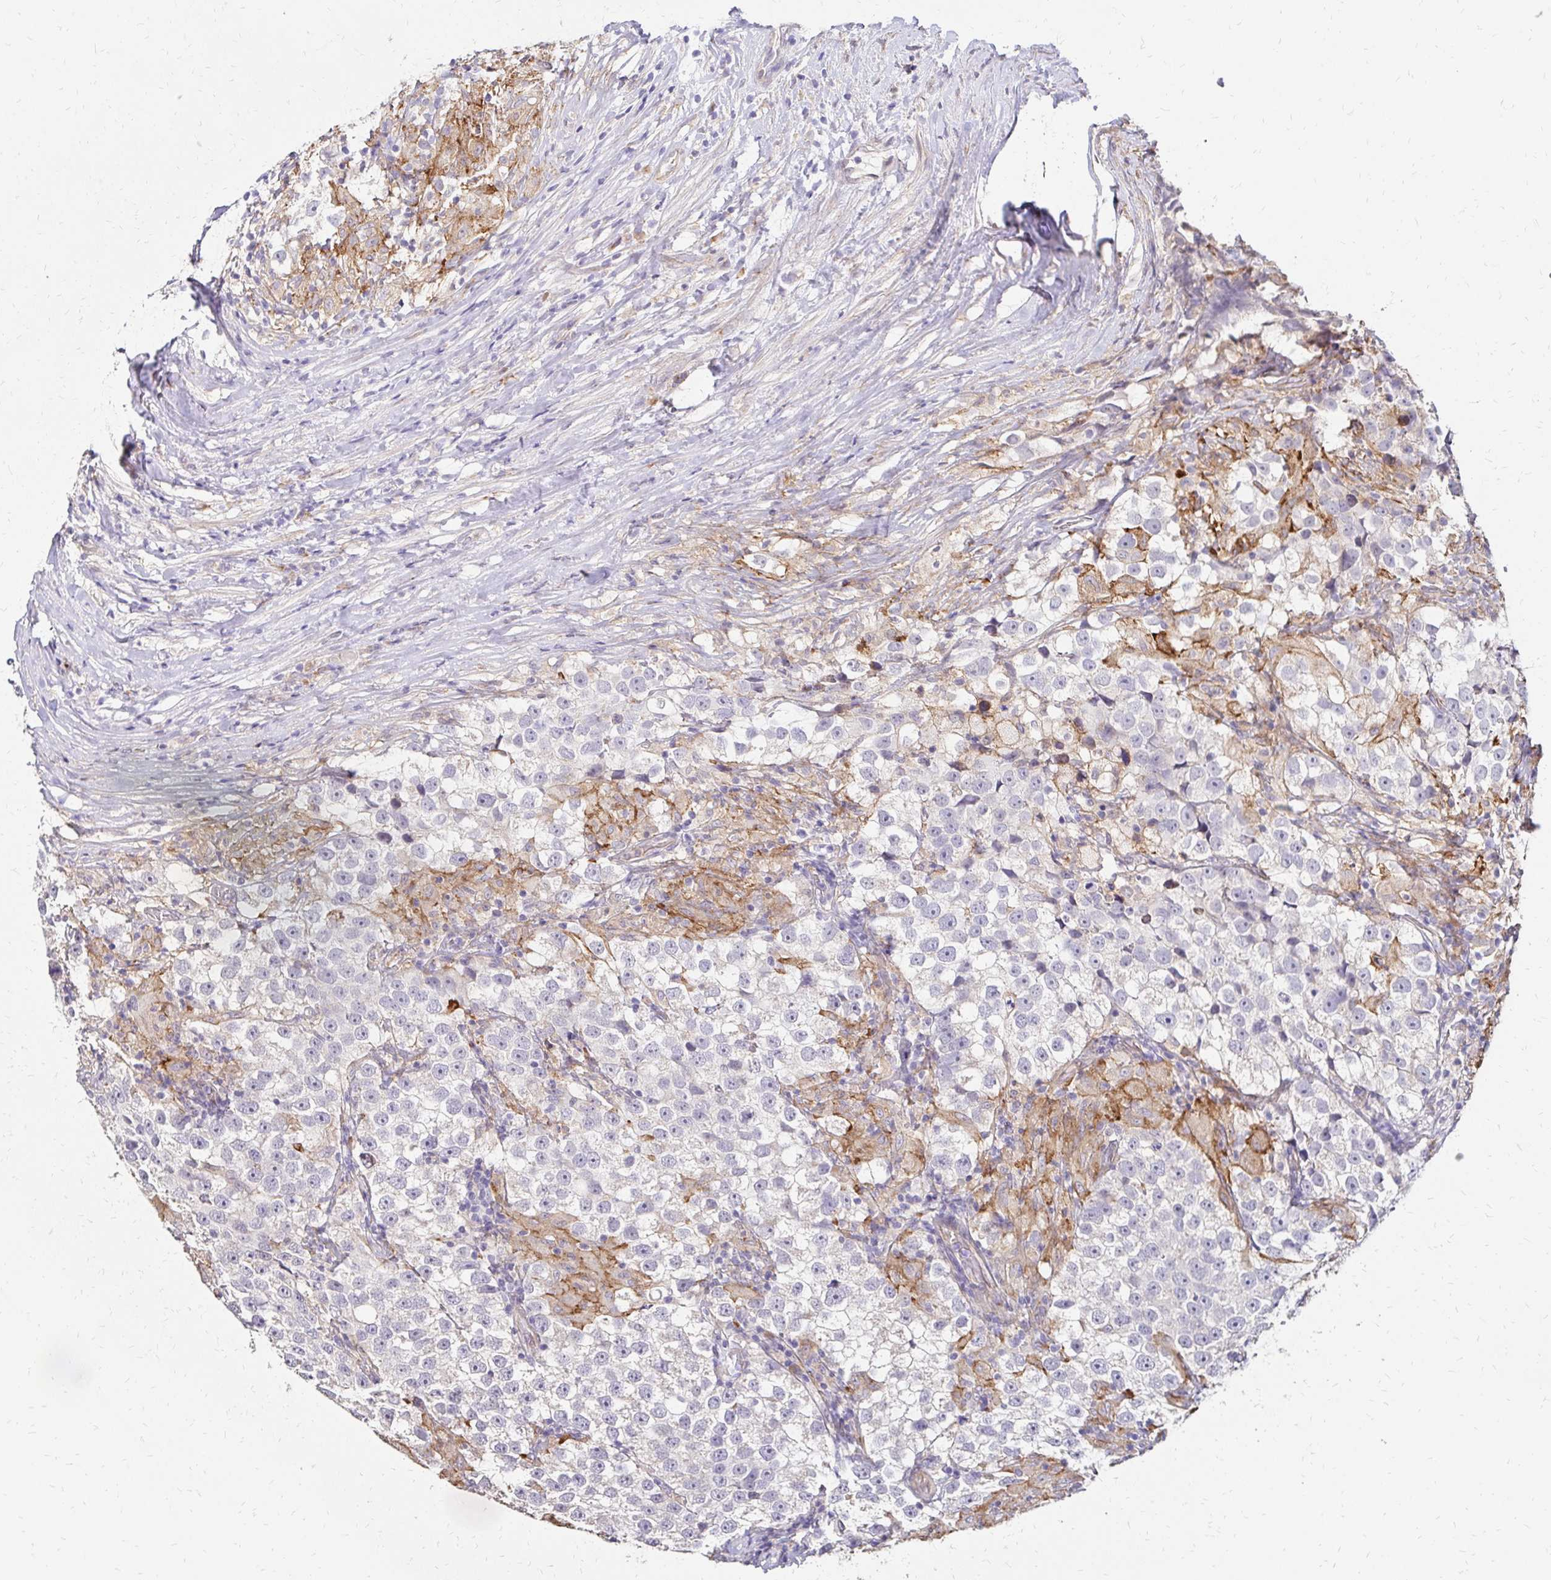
{"staining": {"intensity": "negative", "quantity": "none", "location": "none"}, "tissue": "testis cancer", "cell_type": "Tumor cells", "image_type": "cancer", "snomed": [{"axis": "morphology", "description": "Seminoma, NOS"}, {"axis": "topography", "description": "Testis"}], "caption": "Seminoma (testis) was stained to show a protein in brown. There is no significant staining in tumor cells.", "gene": "PRIMA1", "patient": {"sex": "male", "age": 46}}